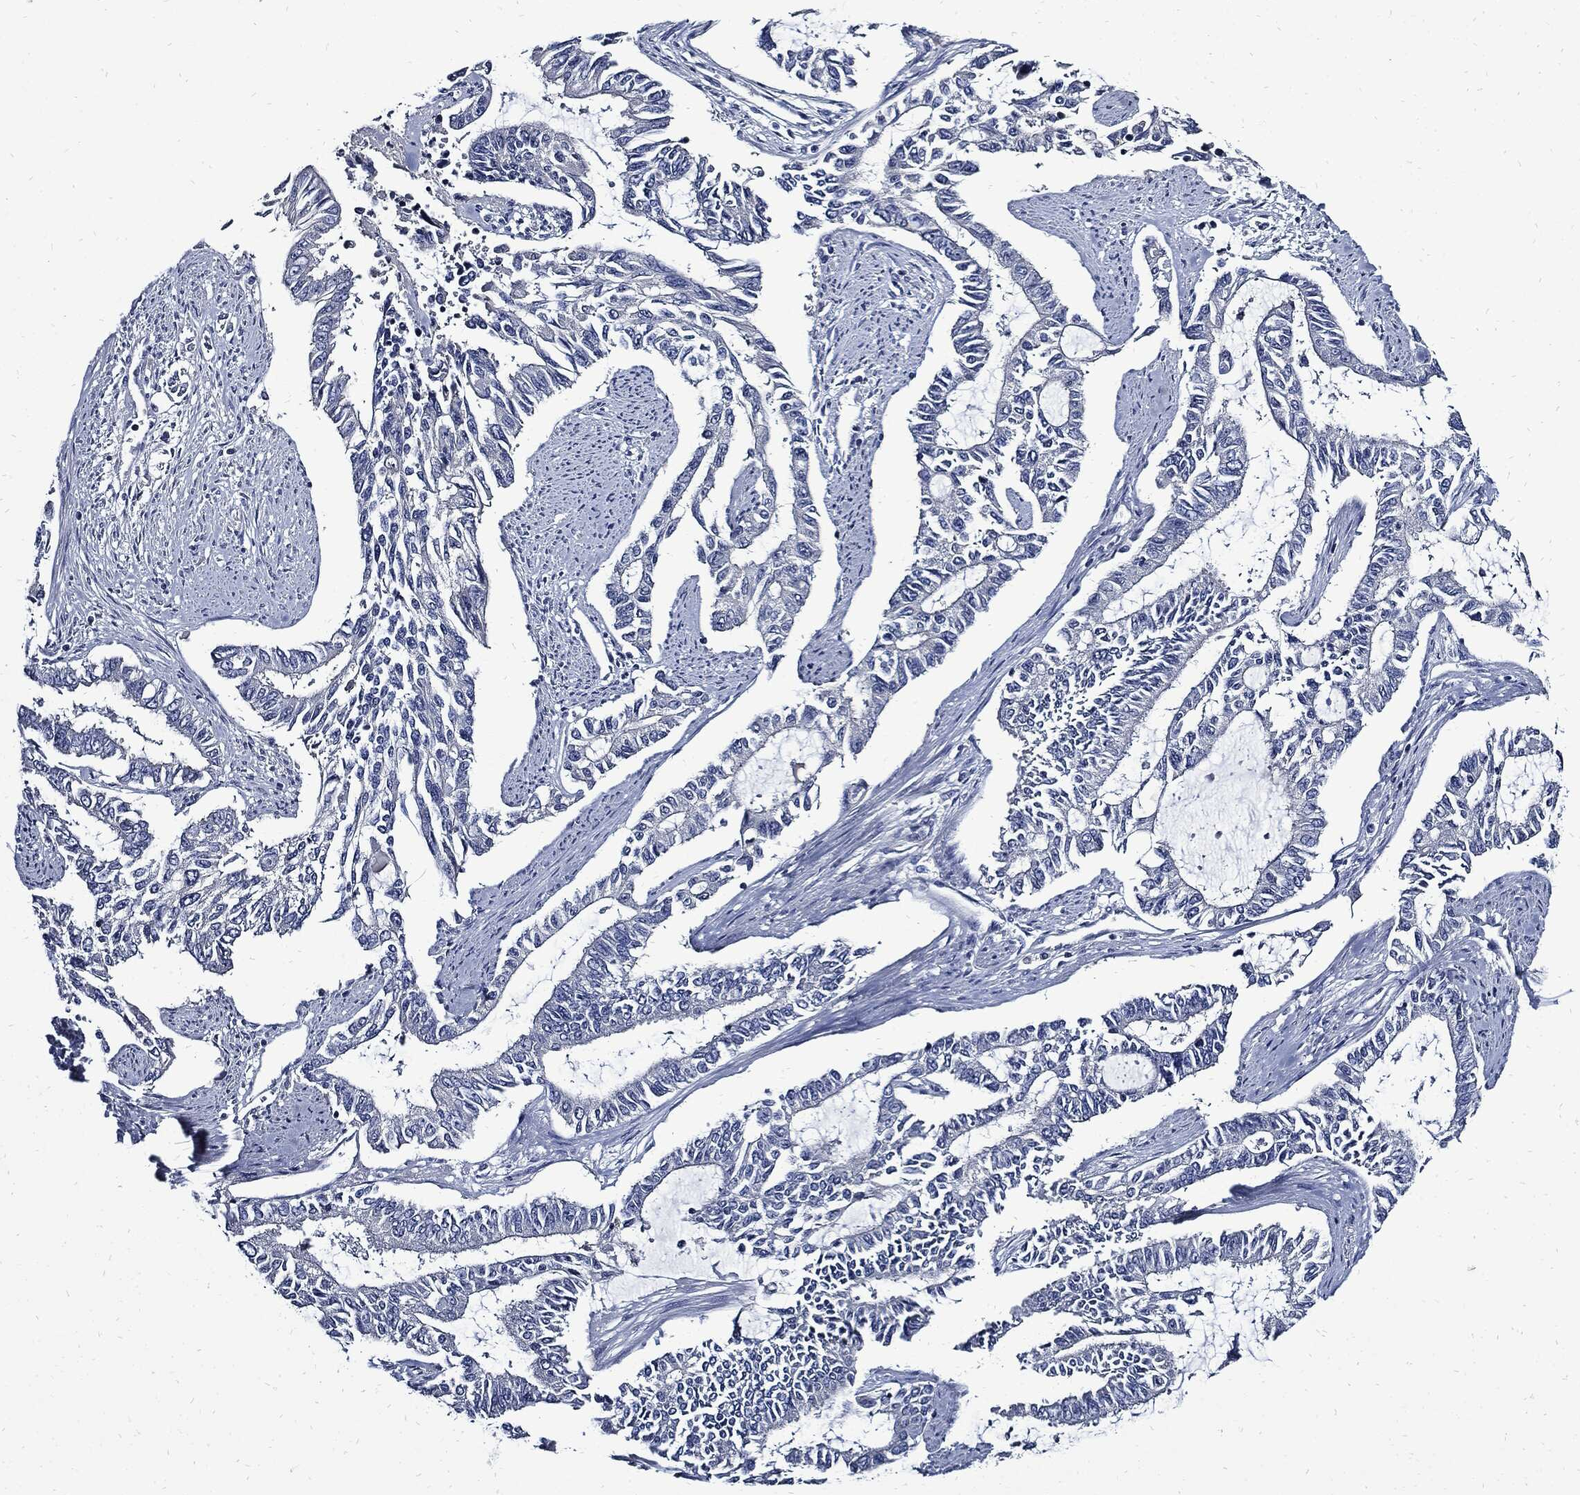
{"staining": {"intensity": "negative", "quantity": "none", "location": "none"}, "tissue": "endometrial cancer", "cell_type": "Tumor cells", "image_type": "cancer", "snomed": [{"axis": "morphology", "description": "Adenocarcinoma, NOS"}, {"axis": "topography", "description": "Uterus"}], "caption": "Endometrial adenocarcinoma was stained to show a protein in brown. There is no significant positivity in tumor cells. The staining was performed using DAB to visualize the protein expression in brown, while the nuclei were stained in blue with hematoxylin (Magnification: 20x).", "gene": "CPE", "patient": {"sex": "female", "age": 59}}